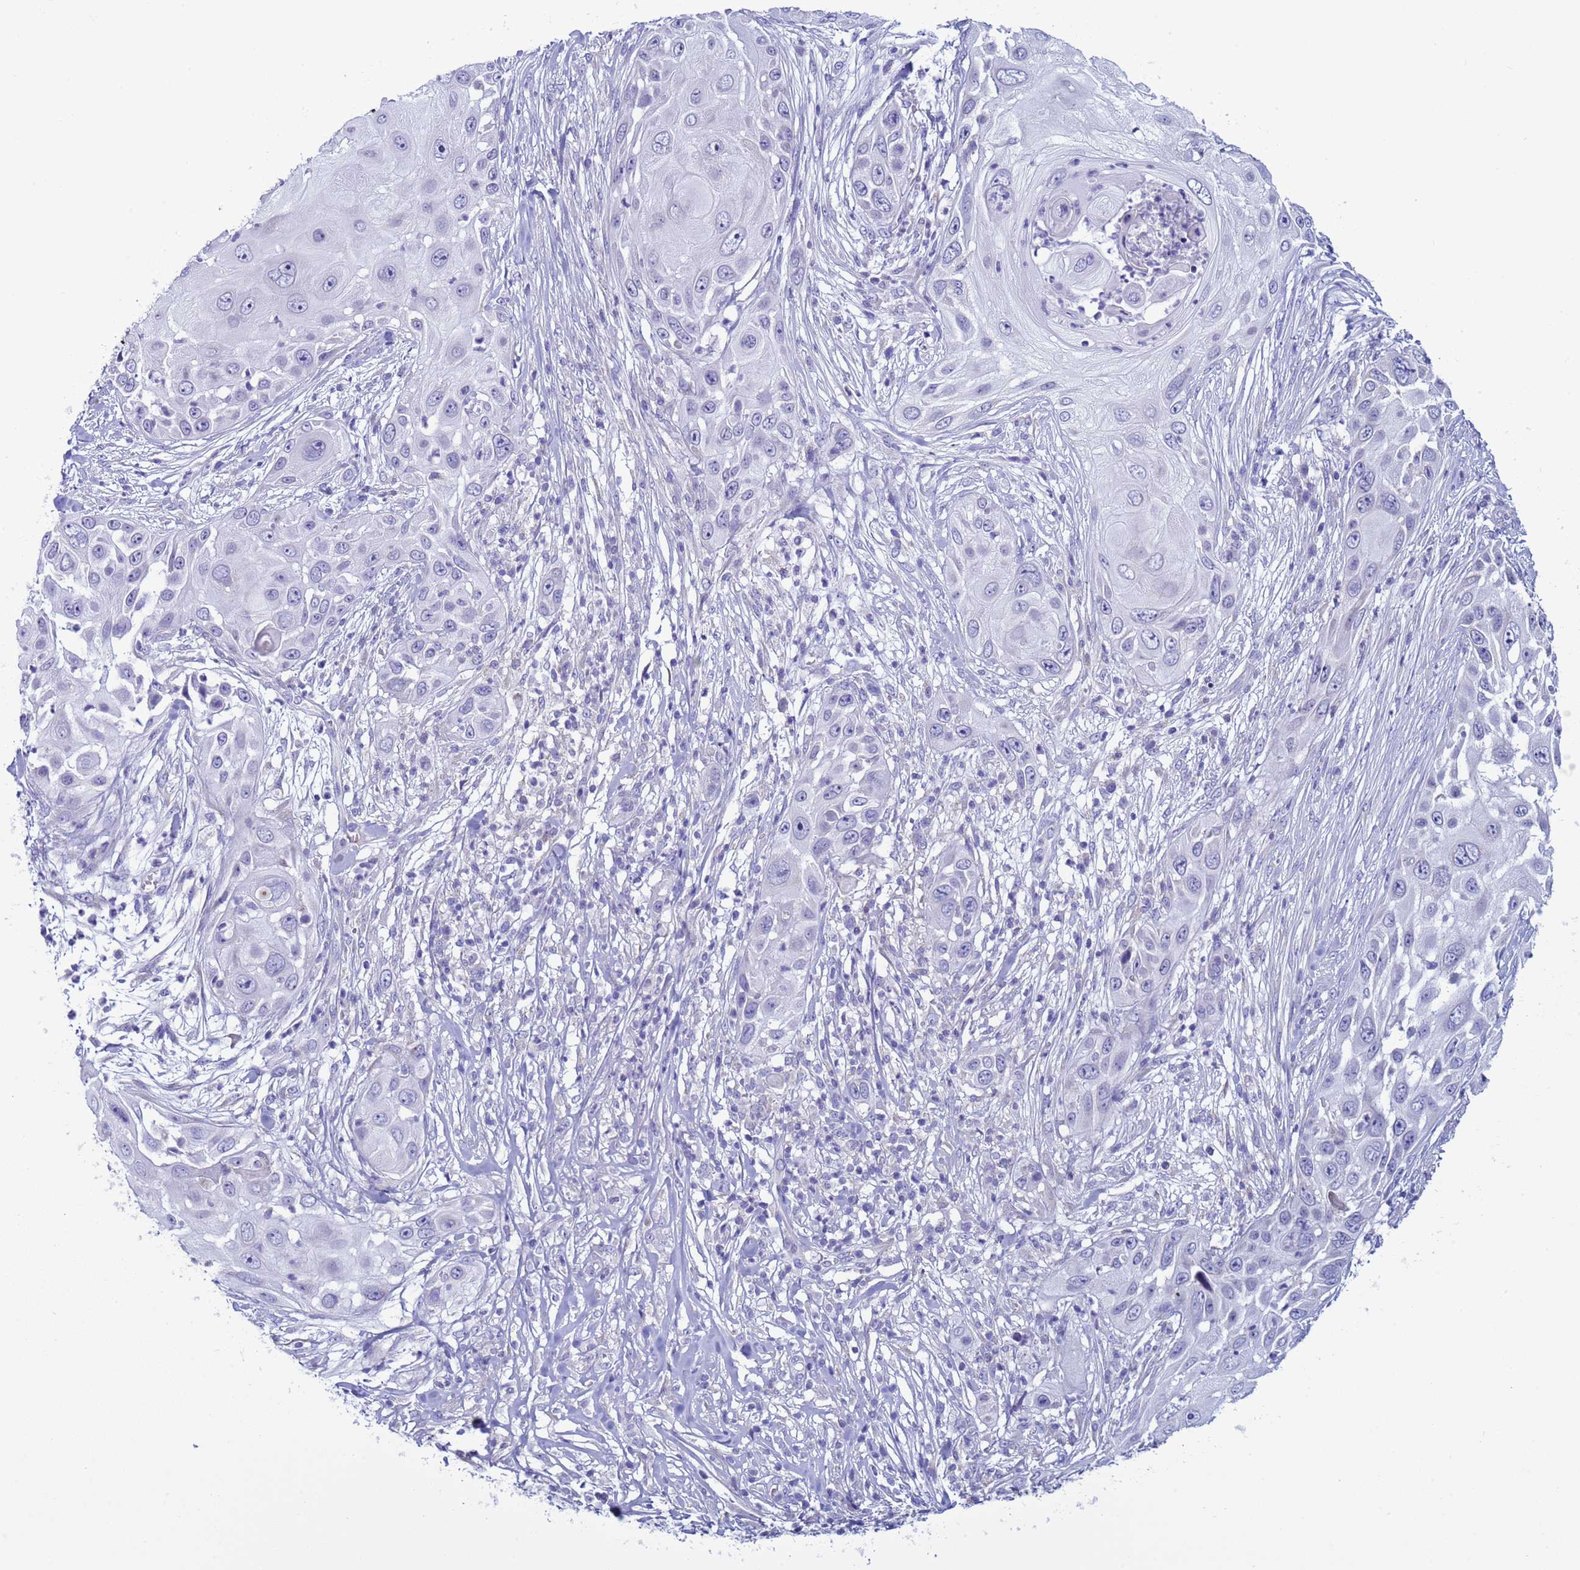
{"staining": {"intensity": "negative", "quantity": "none", "location": "none"}, "tissue": "skin cancer", "cell_type": "Tumor cells", "image_type": "cancer", "snomed": [{"axis": "morphology", "description": "Squamous cell carcinoma, NOS"}, {"axis": "topography", "description": "Skin"}], "caption": "DAB (3,3'-diaminobenzidine) immunohistochemical staining of human squamous cell carcinoma (skin) shows no significant expression in tumor cells.", "gene": "ABHD17B", "patient": {"sex": "female", "age": 44}}